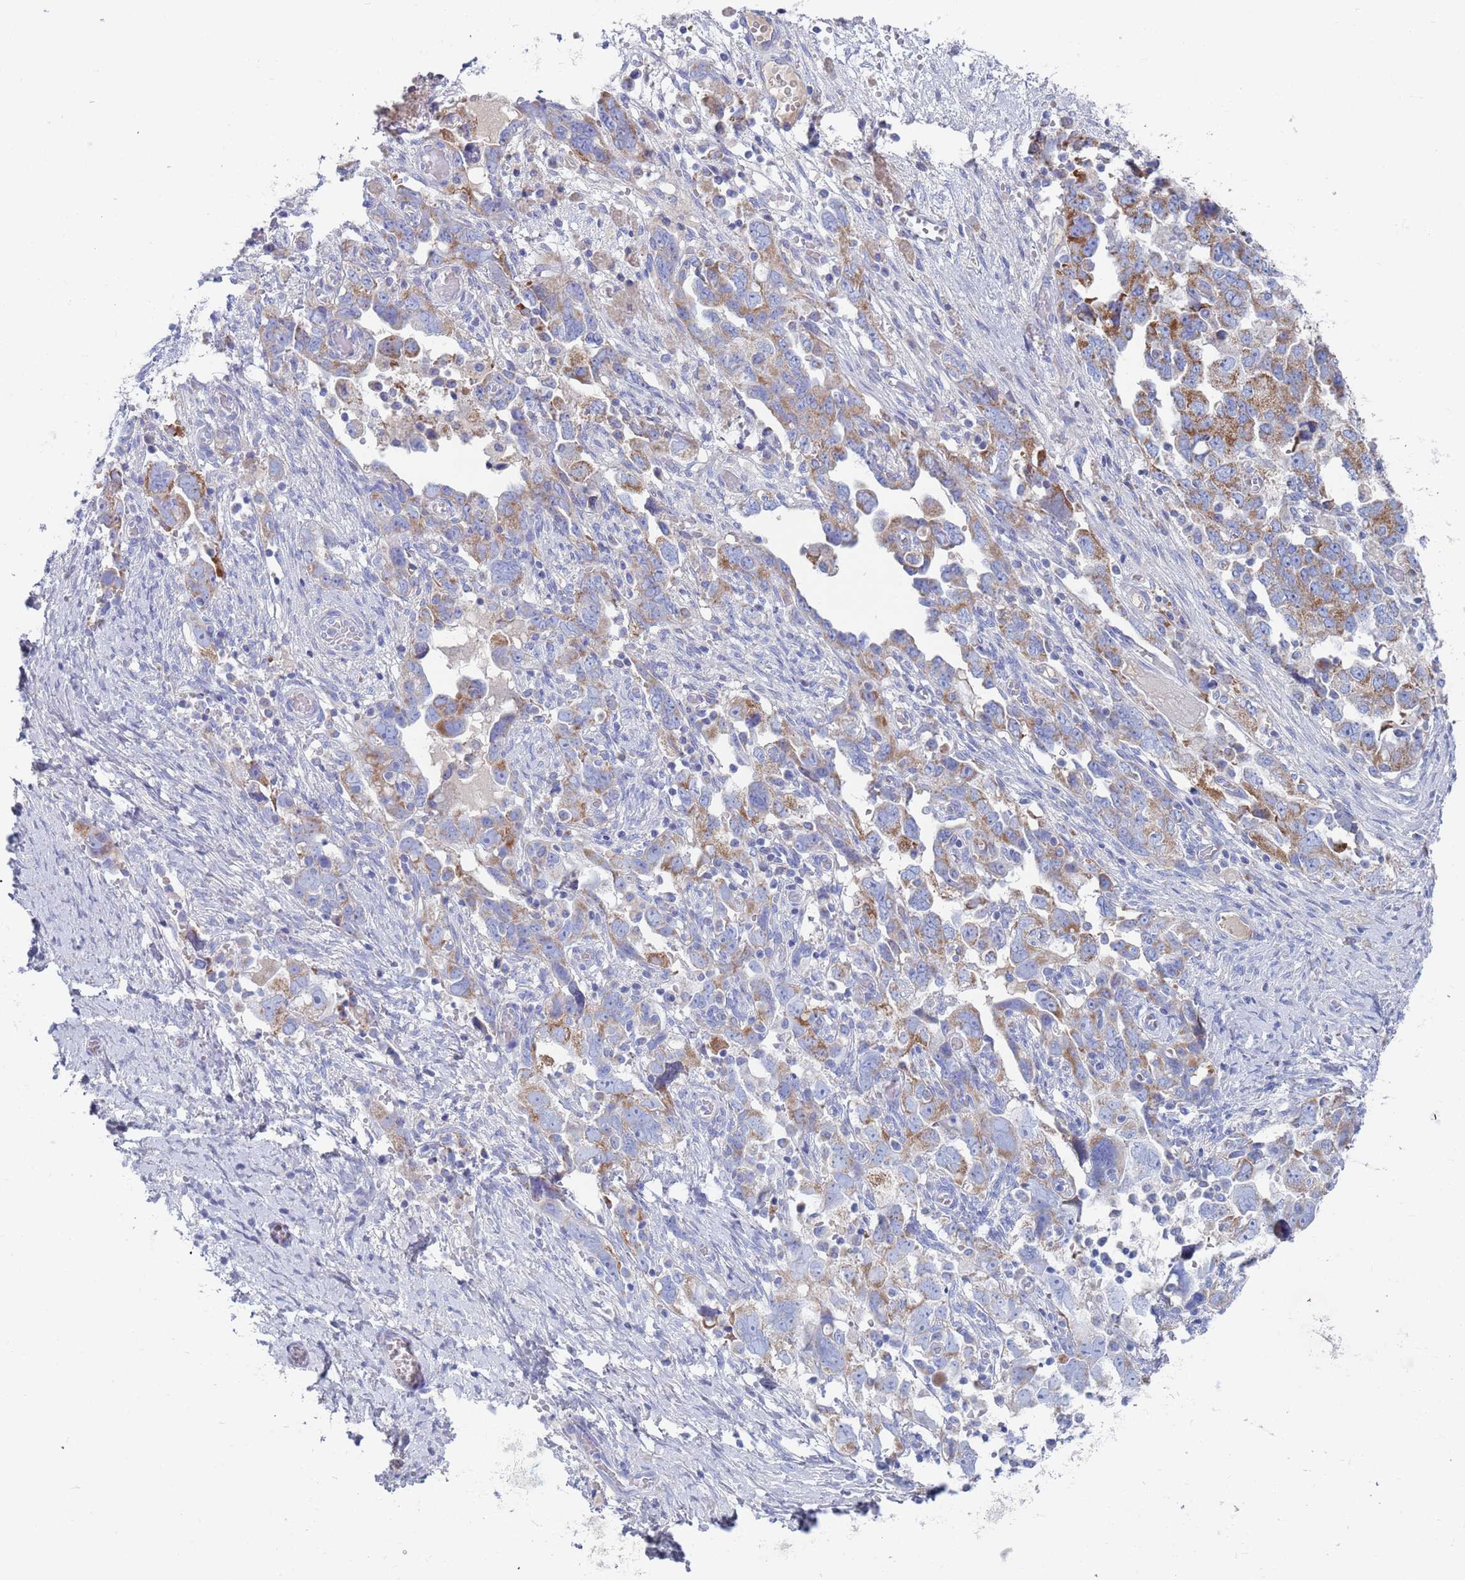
{"staining": {"intensity": "moderate", "quantity": ">75%", "location": "cytoplasmic/membranous"}, "tissue": "ovarian cancer", "cell_type": "Tumor cells", "image_type": "cancer", "snomed": [{"axis": "morphology", "description": "Carcinoma, NOS"}, {"axis": "morphology", "description": "Cystadenocarcinoma, serous, NOS"}, {"axis": "topography", "description": "Ovary"}], "caption": "Immunohistochemical staining of carcinoma (ovarian) exhibits medium levels of moderate cytoplasmic/membranous positivity in about >75% of tumor cells. (DAB IHC with brightfield microscopy, high magnification).", "gene": "MRPL22", "patient": {"sex": "female", "age": 69}}